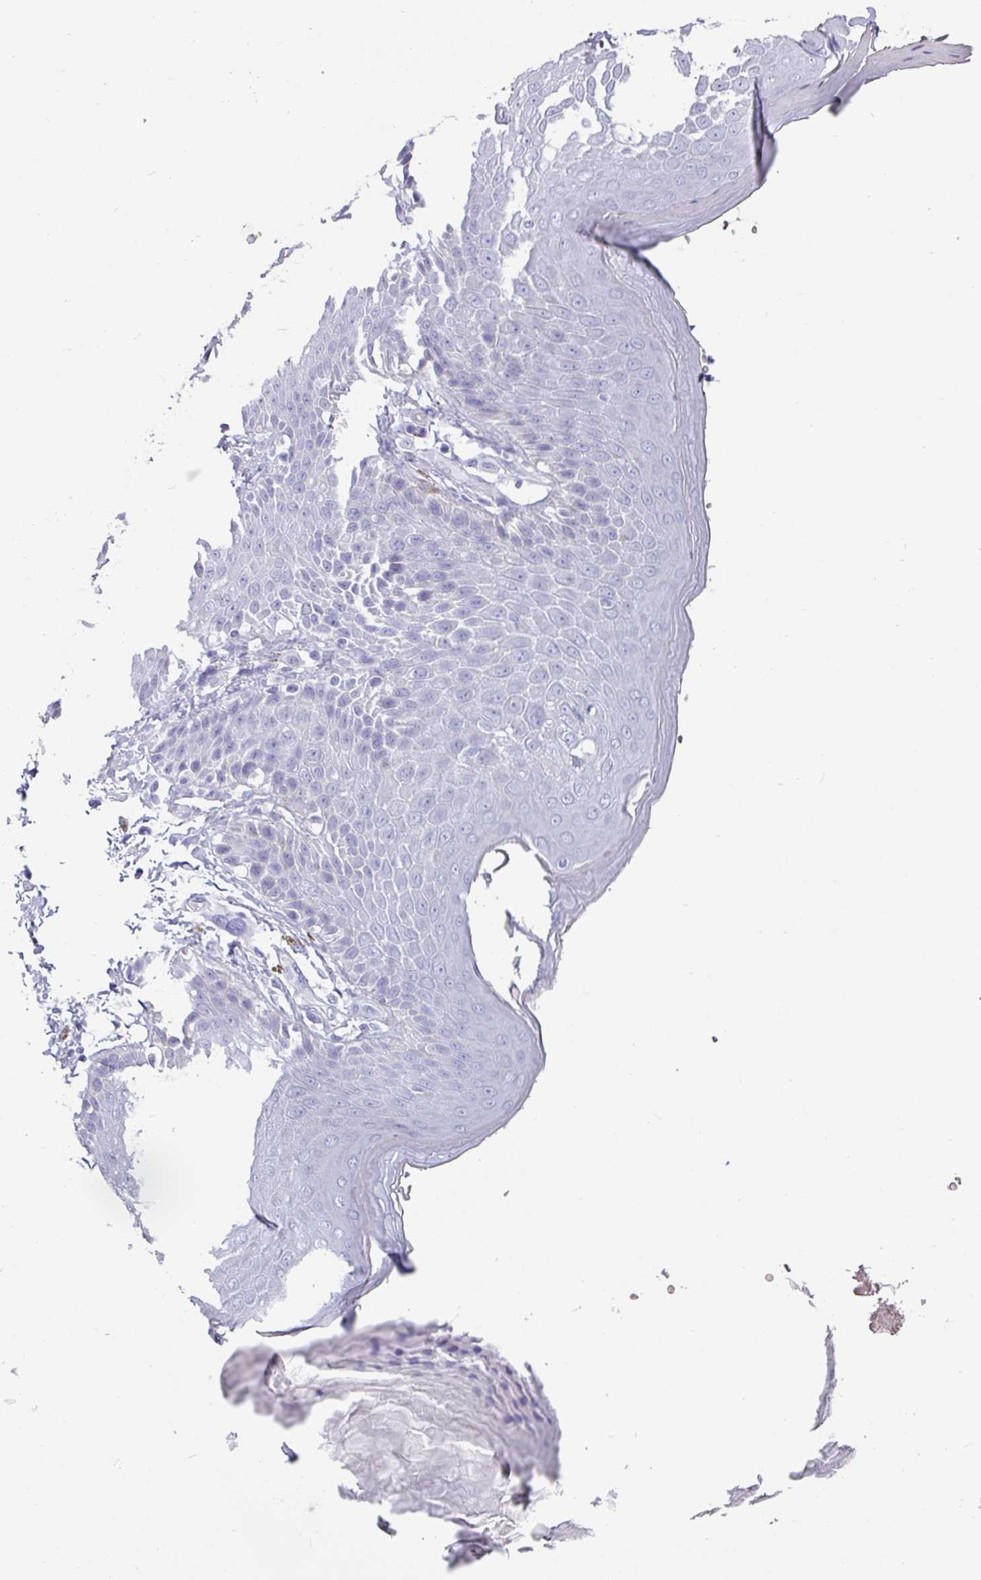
{"staining": {"intensity": "negative", "quantity": "none", "location": "none"}, "tissue": "skin", "cell_type": "Epidermal cells", "image_type": "normal", "snomed": [{"axis": "morphology", "description": "Normal tissue, NOS"}, {"axis": "topography", "description": "Peripheral nerve tissue"}], "caption": "This is a photomicrograph of immunohistochemistry staining of benign skin, which shows no positivity in epidermal cells.", "gene": "CRYBB2", "patient": {"sex": "male", "age": 51}}